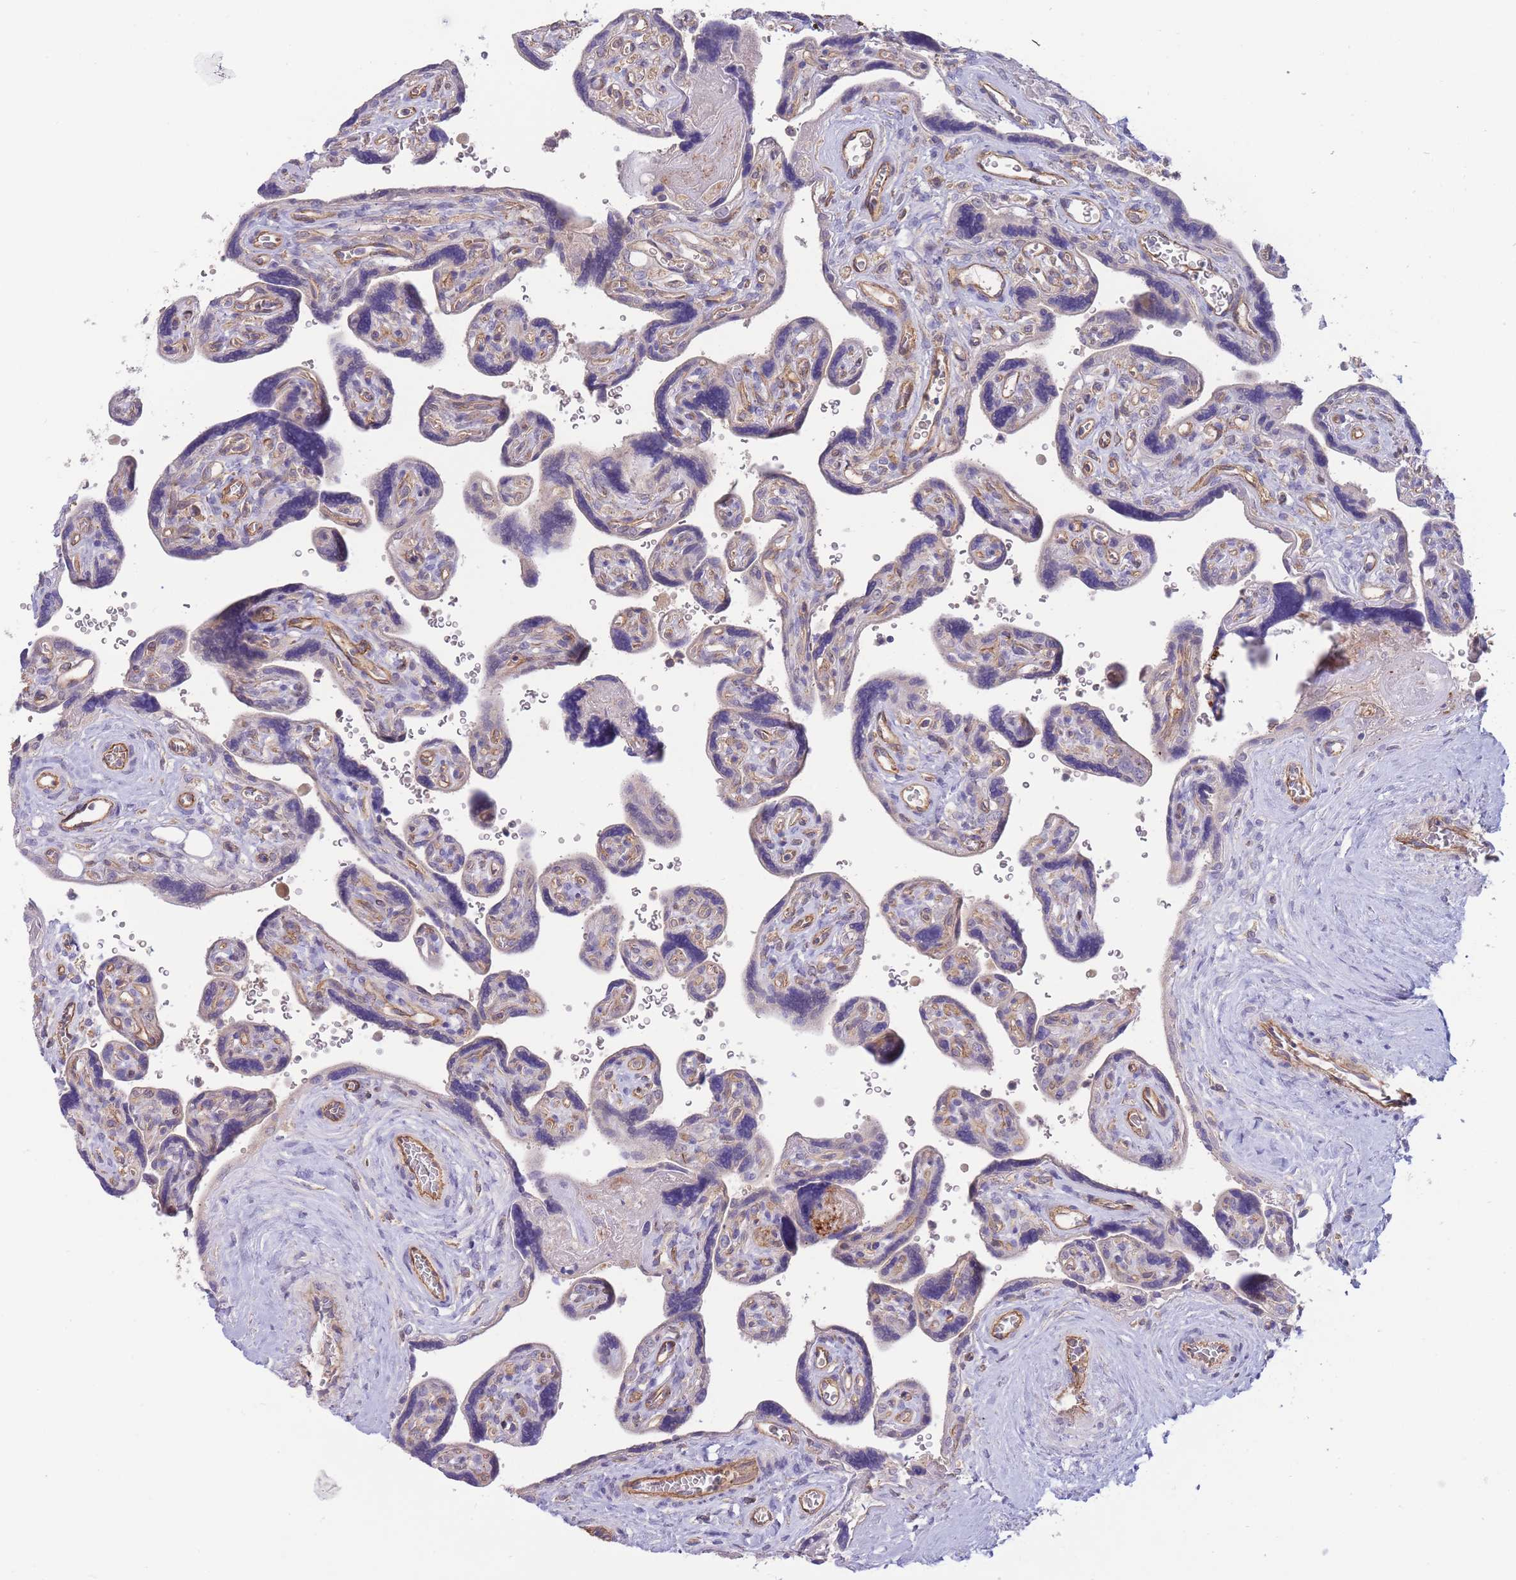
{"staining": {"intensity": "negative", "quantity": "none", "location": "none"}, "tissue": "placenta", "cell_type": "Trophoblastic cells", "image_type": "normal", "snomed": [{"axis": "morphology", "description": "Normal tissue, NOS"}, {"axis": "topography", "description": "Placenta"}], "caption": "This is an immunohistochemistry (IHC) image of unremarkable human placenta. There is no expression in trophoblastic cells.", "gene": "NDUFAF5", "patient": {"sex": "female", "age": 39}}